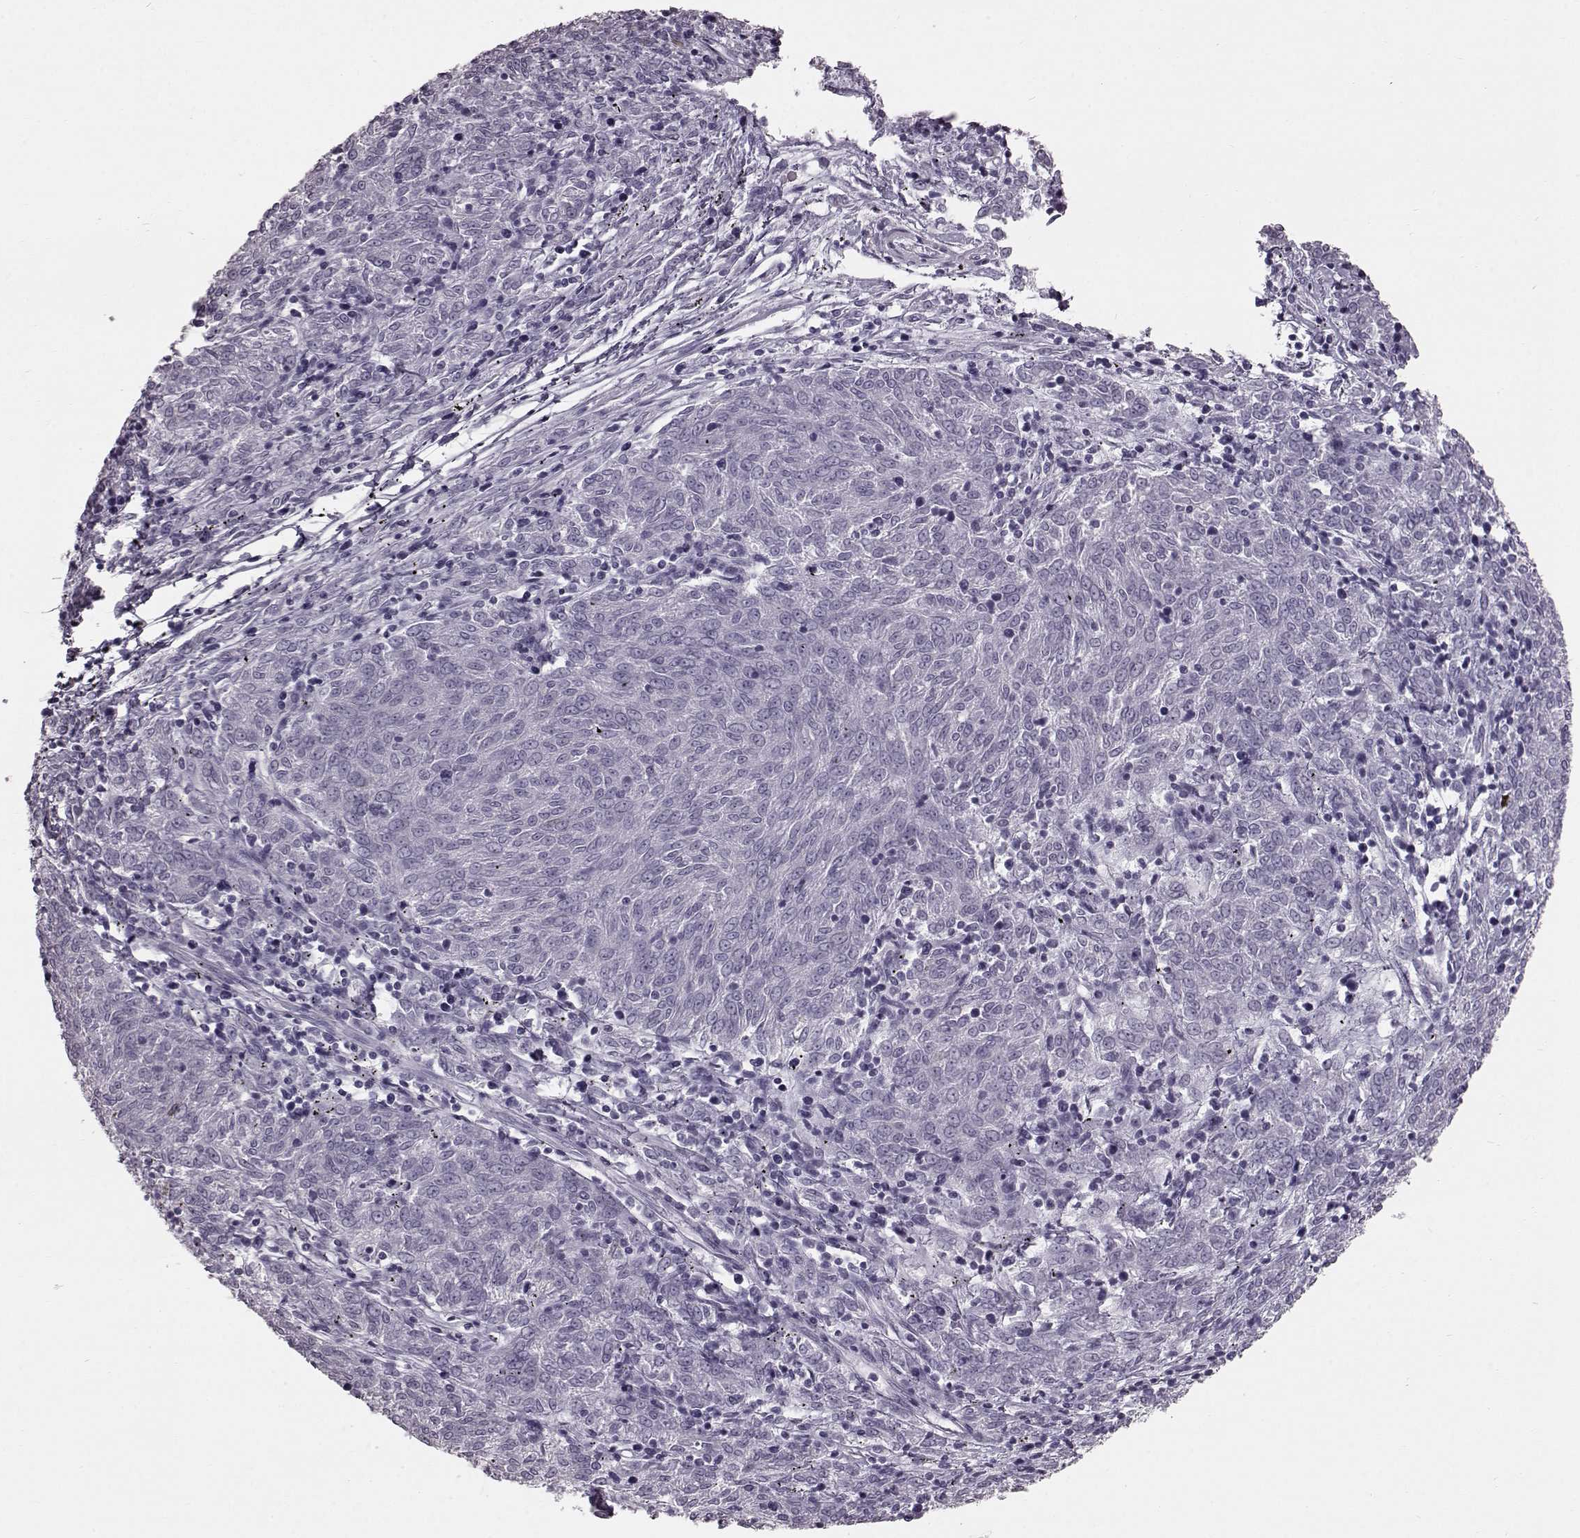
{"staining": {"intensity": "negative", "quantity": "none", "location": "none"}, "tissue": "melanoma", "cell_type": "Tumor cells", "image_type": "cancer", "snomed": [{"axis": "morphology", "description": "Malignant melanoma, NOS"}, {"axis": "topography", "description": "Skin"}], "caption": "The immunohistochemistry histopathology image has no significant staining in tumor cells of malignant melanoma tissue. (IHC, brightfield microscopy, high magnification).", "gene": "TCHHL1", "patient": {"sex": "female", "age": 72}}